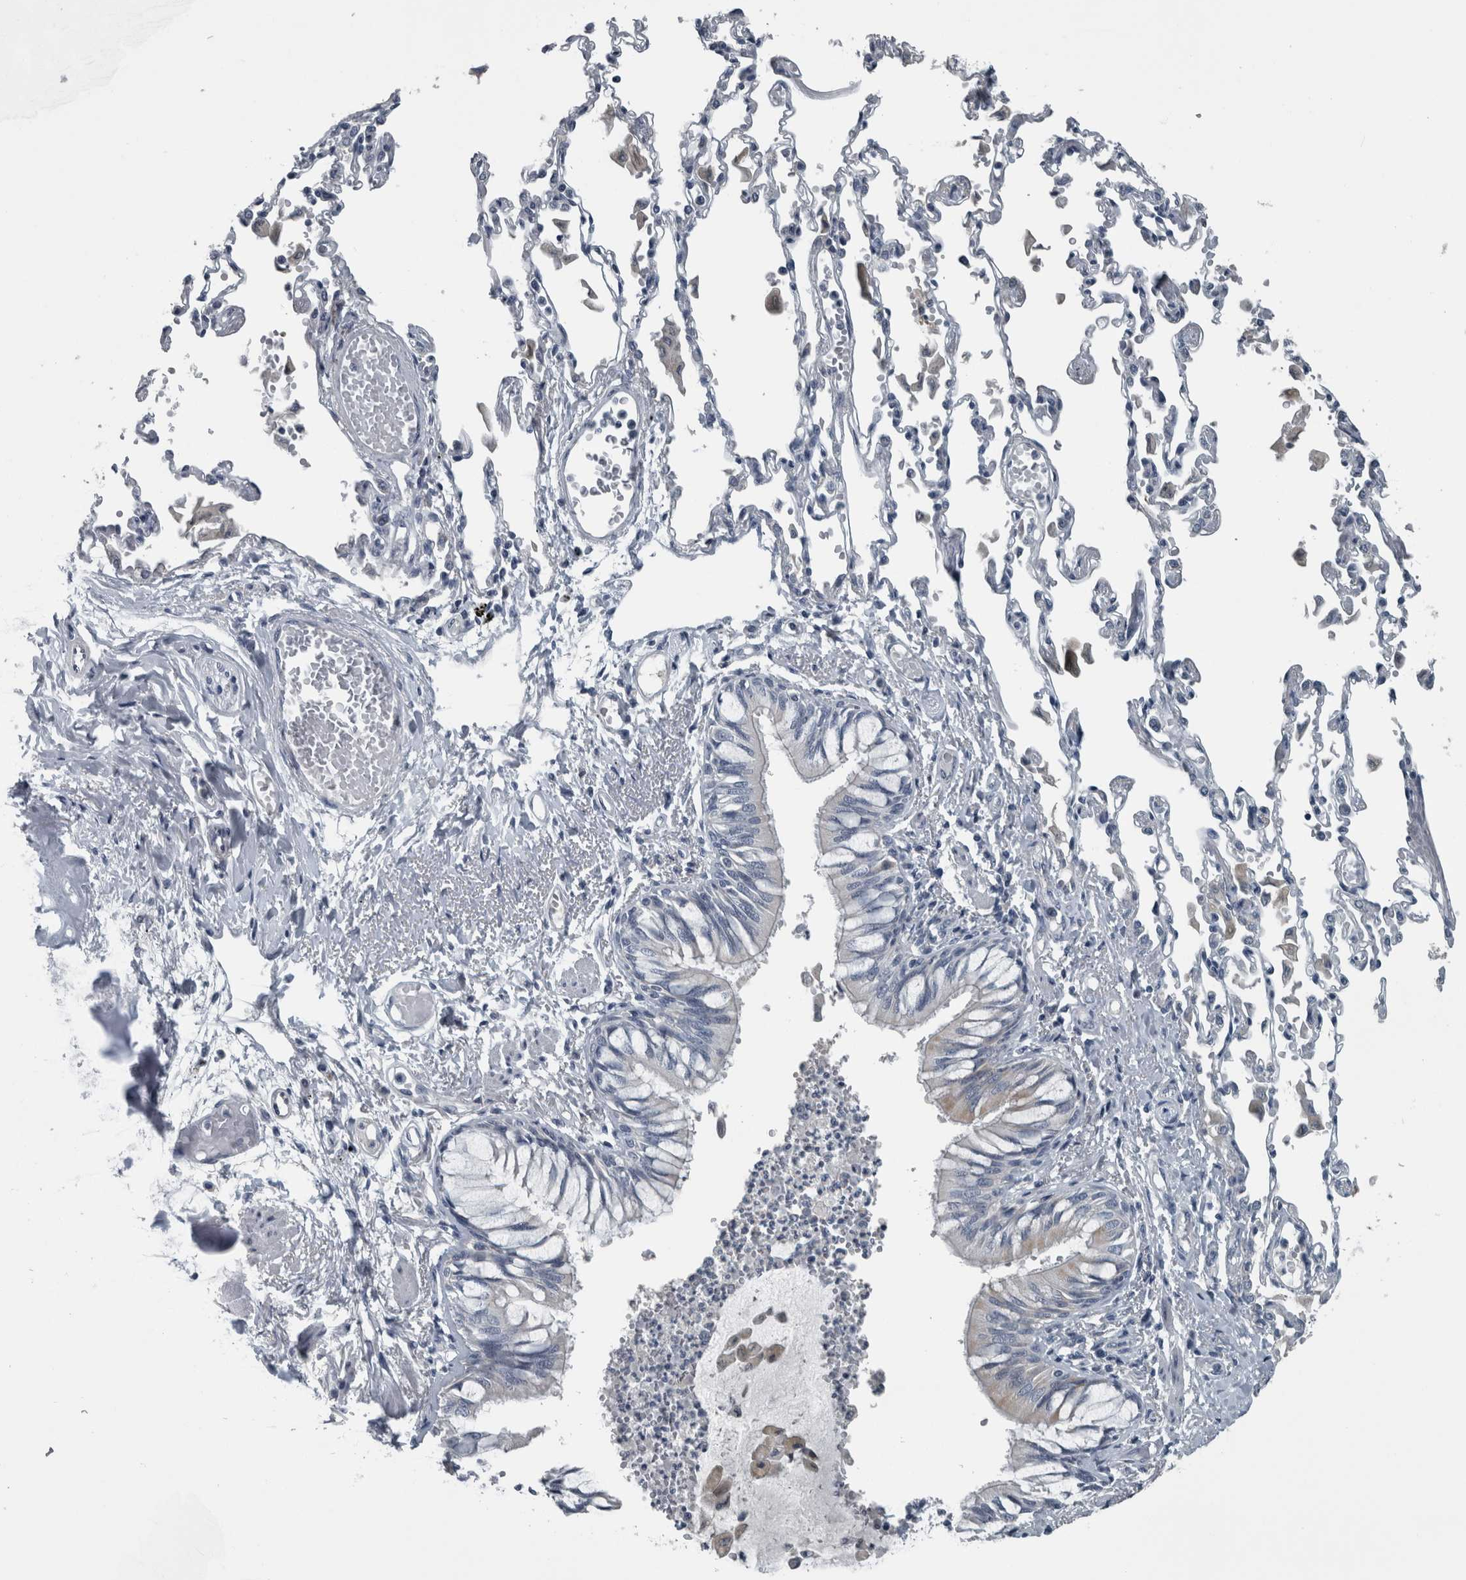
{"staining": {"intensity": "negative", "quantity": "none", "location": "none"}, "tissue": "bronchus", "cell_type": "Respiratory epithelial cells", "image_type": "normal", "snomed": [{"axis": "morphology", "description": "Normal tissue, NOS"}, {"axis": "topography", "description": "Cartilage tissue"}, {"axis": "topography", "description": "Bronchus"}, {"axis": "topography", "description": "Lung"}], "caption": "Respiratory epithelial cells are negative for protein expression in benign human bronchus.", "gene": "KRT20", "patient": {"sex": "female", "age": 49}}